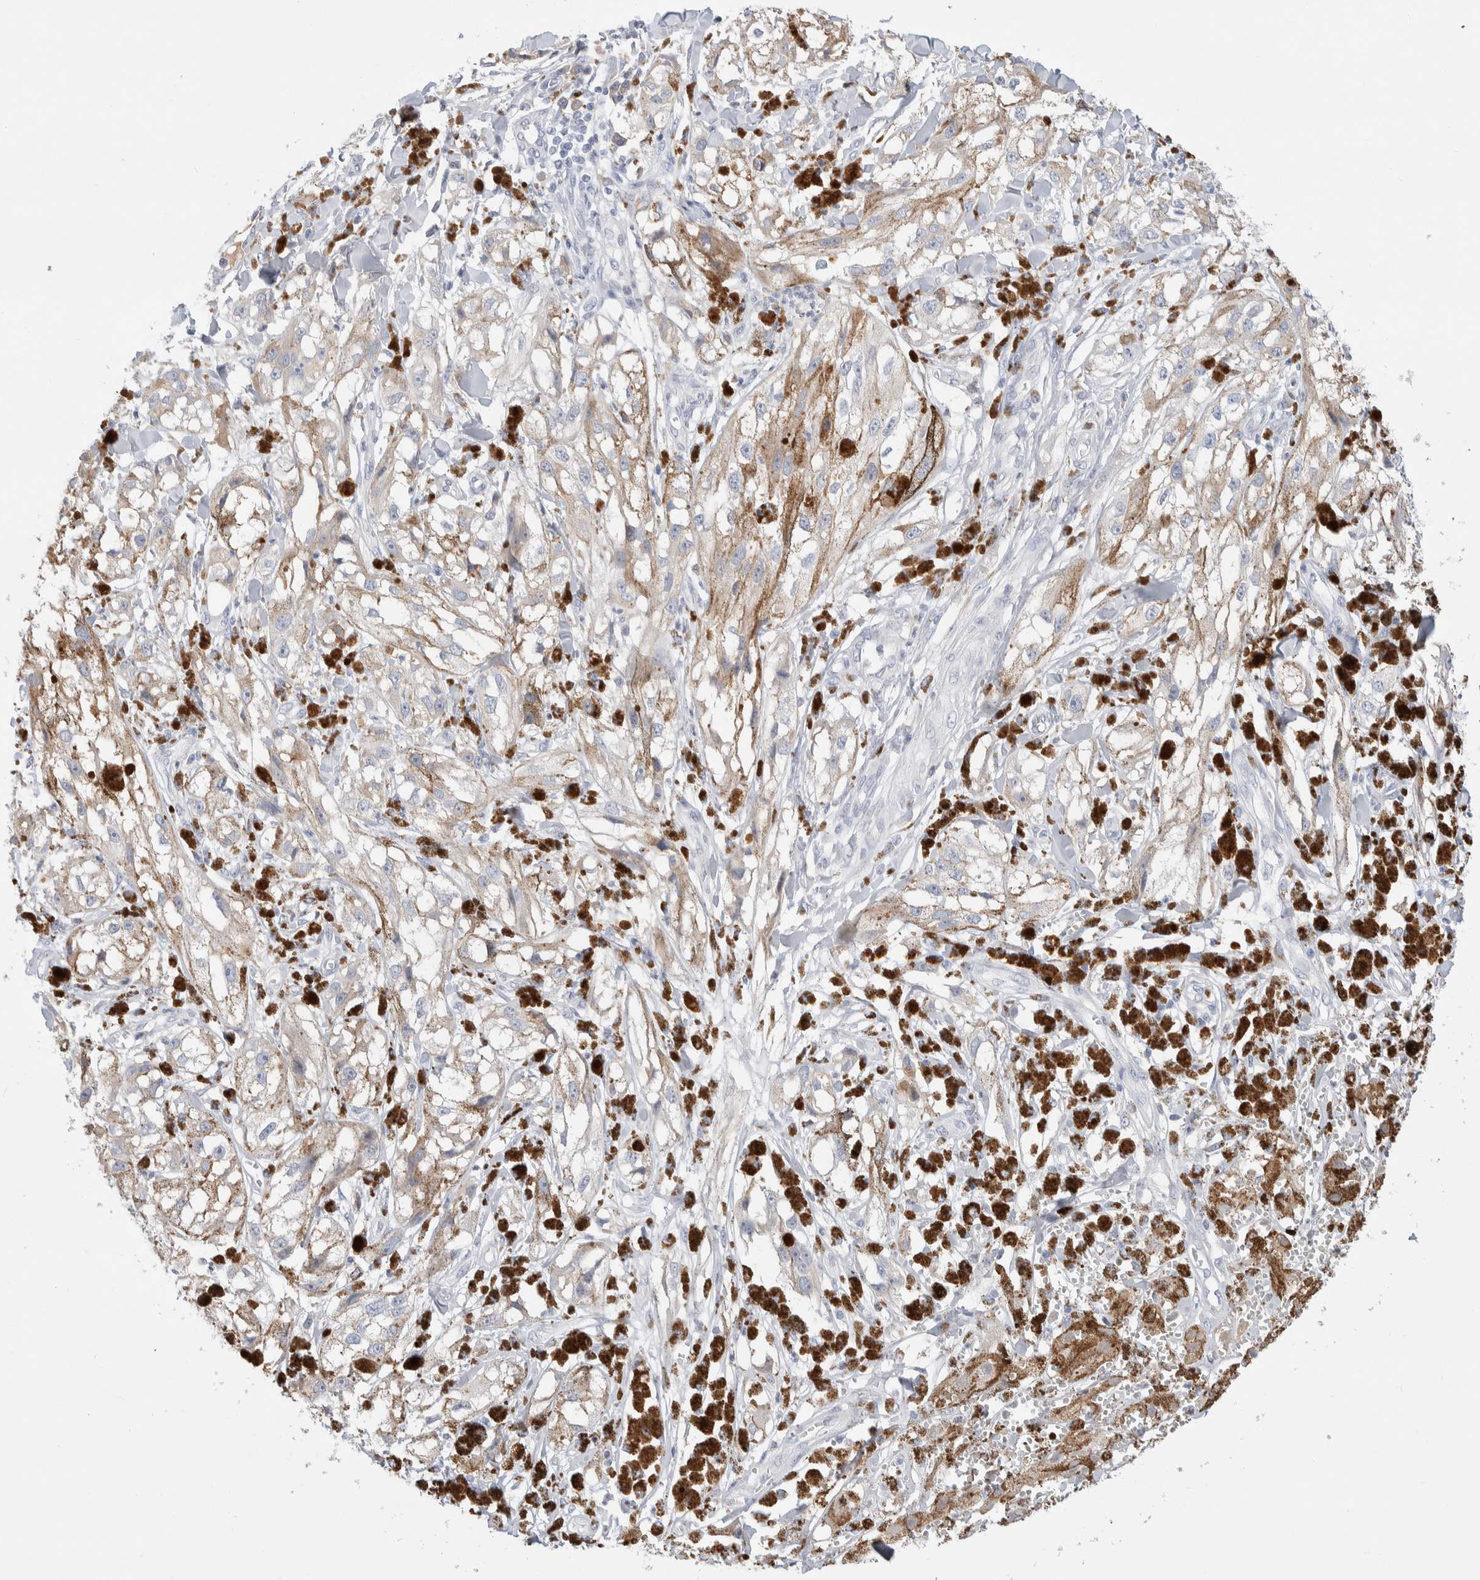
{"staining": {"intensity": "negative", "quantity": "none", "location": "none"}, "tissue": "melanoma", "cell_type": "Tumor cells", "image_type": "cancer", "snomed": [{"axis": "morphology", "description": "Malignant melanoma, NOS"}, {"axis": "topography", "description": "Skin"}], "caption": "High power microscopy image of an immunohistochemistry (IHC) photomicrograph of melanoma, revealing no significant staining in tumor cells. Nuclei are stained in blue.", "gene": "RUSF1", "patient": {"sex": "male", "age": 88}}